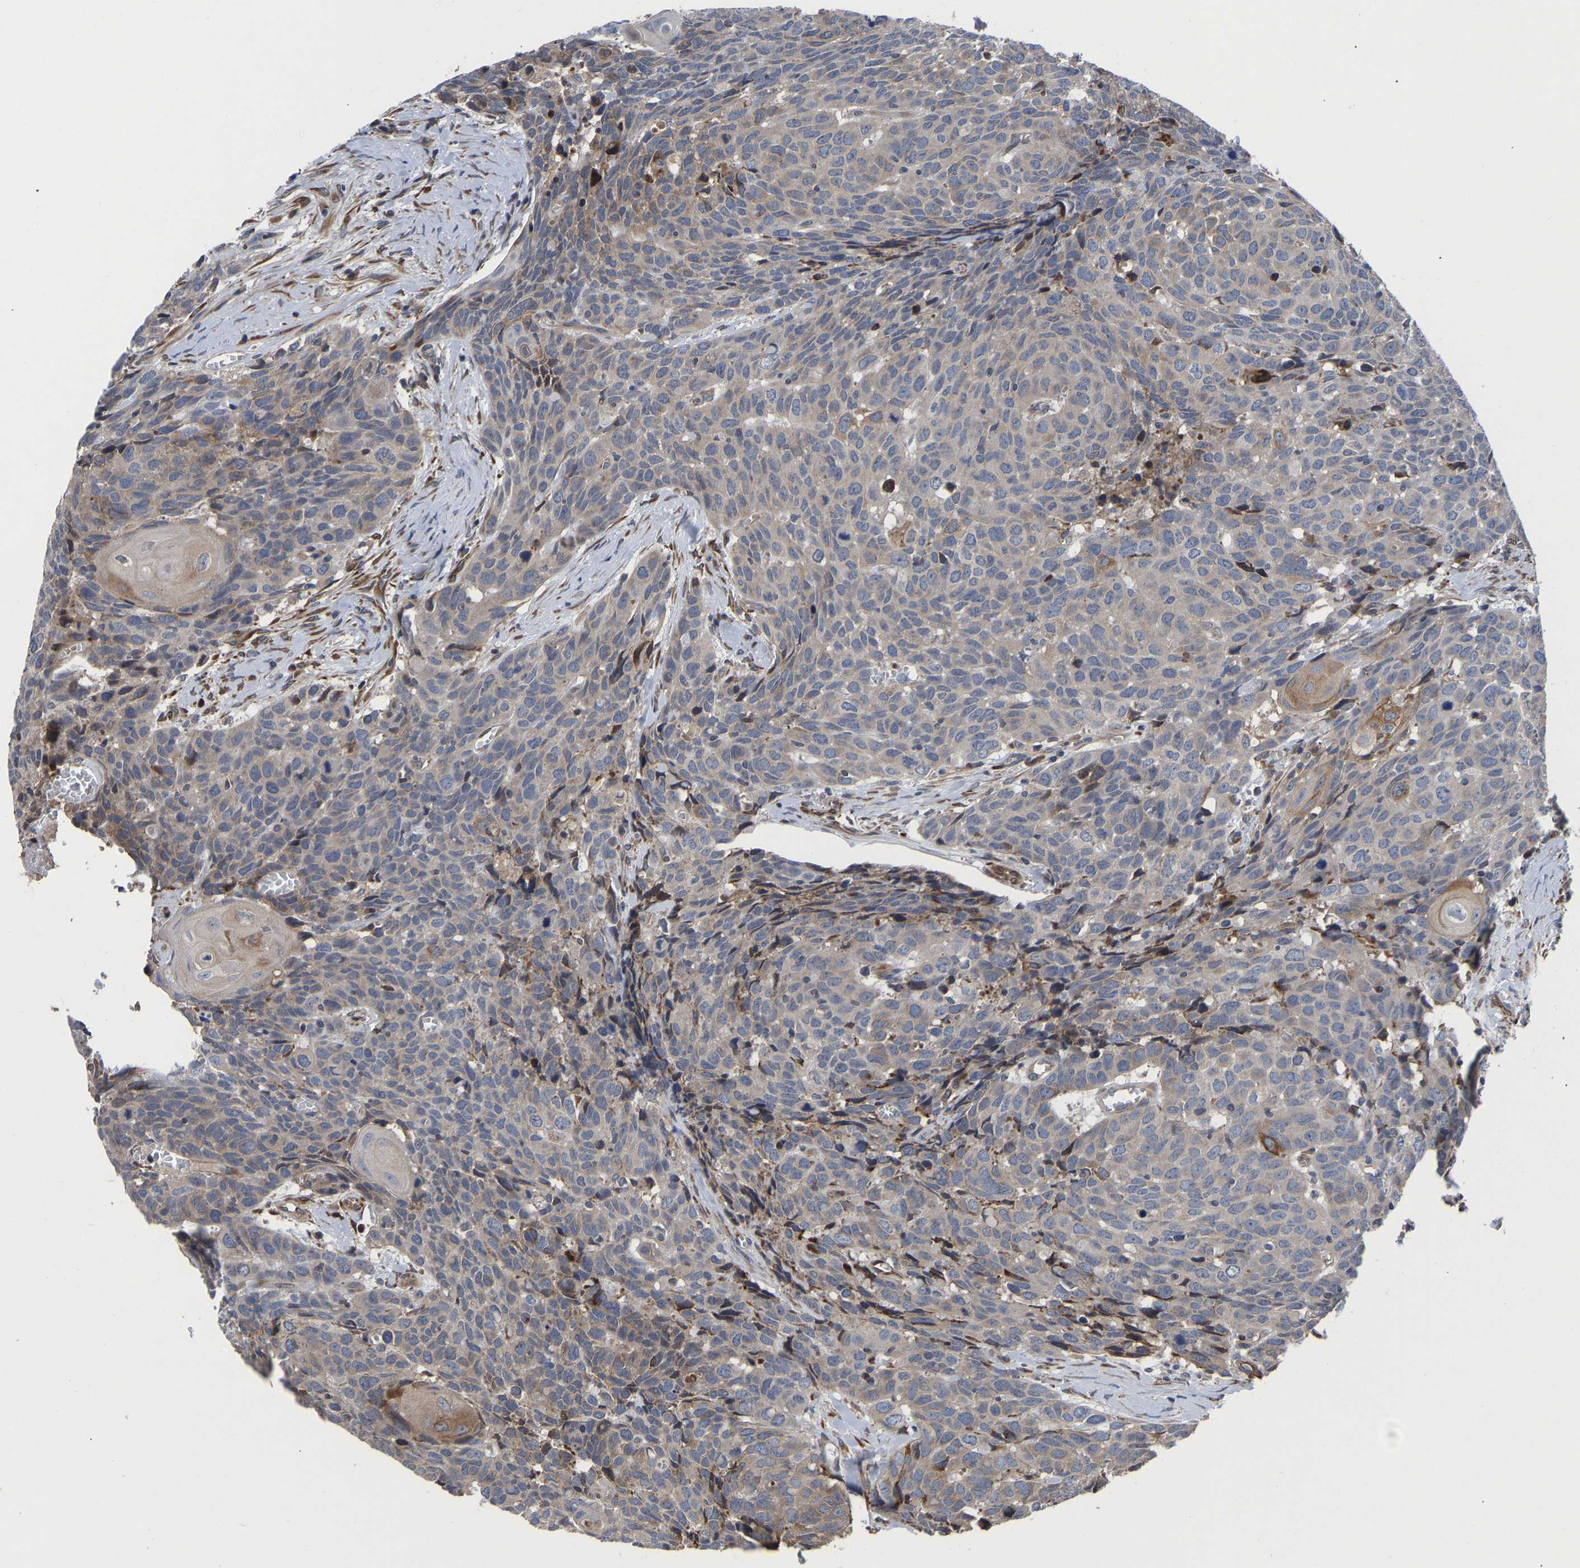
{"staining": {"intensity": "weak", "quantity": "<25%", "location": "cytoplasmic/membranous"}, "tissue": "head and neck cancer", "cell_type": "Tumor cells", "image_type": "cancer", "snomed": [{"axis": "morphology", "description": "Squamous cell carcinoma, NOS"}, {"axis": "topography", "description": "Head-Neck"}], "caption": "There is no significant expression in tumor cells of head and neck cancer. Nuclei are stained in blue.", "gene": "FRRS1", "patient": {"sex": "male", "age": 66}}